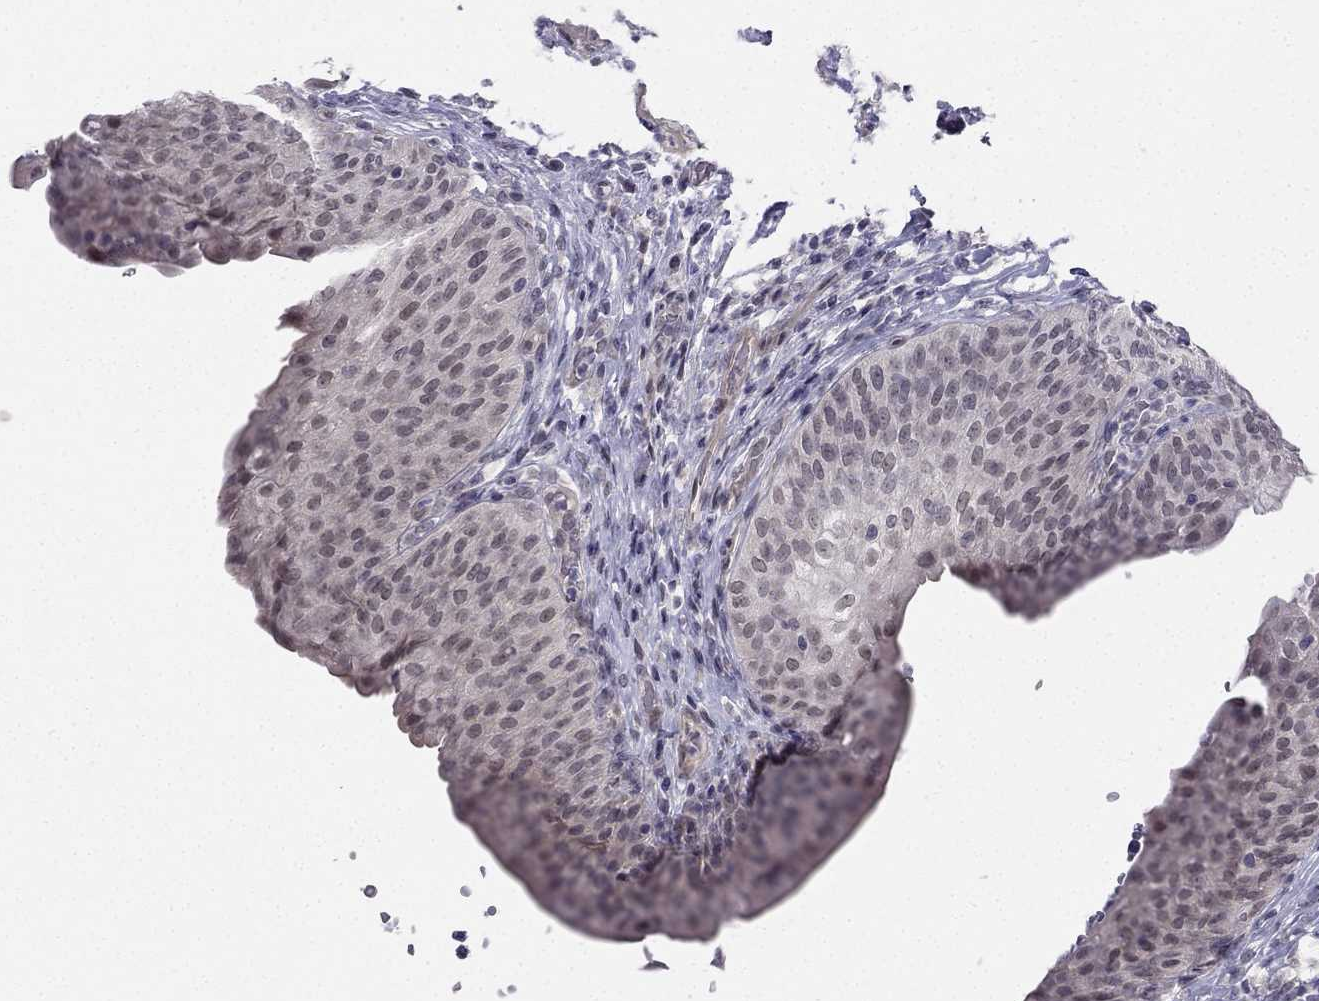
{"staining": {"intensity": "weak", "quantity": "<25%", "location": "nuclear"}, "tissue": "urinary bladder", "cell_type": "Urothelial cells", "image_type": "normal", "snomed": [{"axis": "morphology", "description": "Normal tissue, NOS"}, {"axis": "topography", "description": "Urinary bladder"}], "caption": "Immunohistochemistry (IHC) micrograph of unremarkable human urinary bladder stained for a protein (brown), which shows no positivity in urothelial cells.", "gene": "CHST8", "patient": {"sex": "male", "age": 66}}